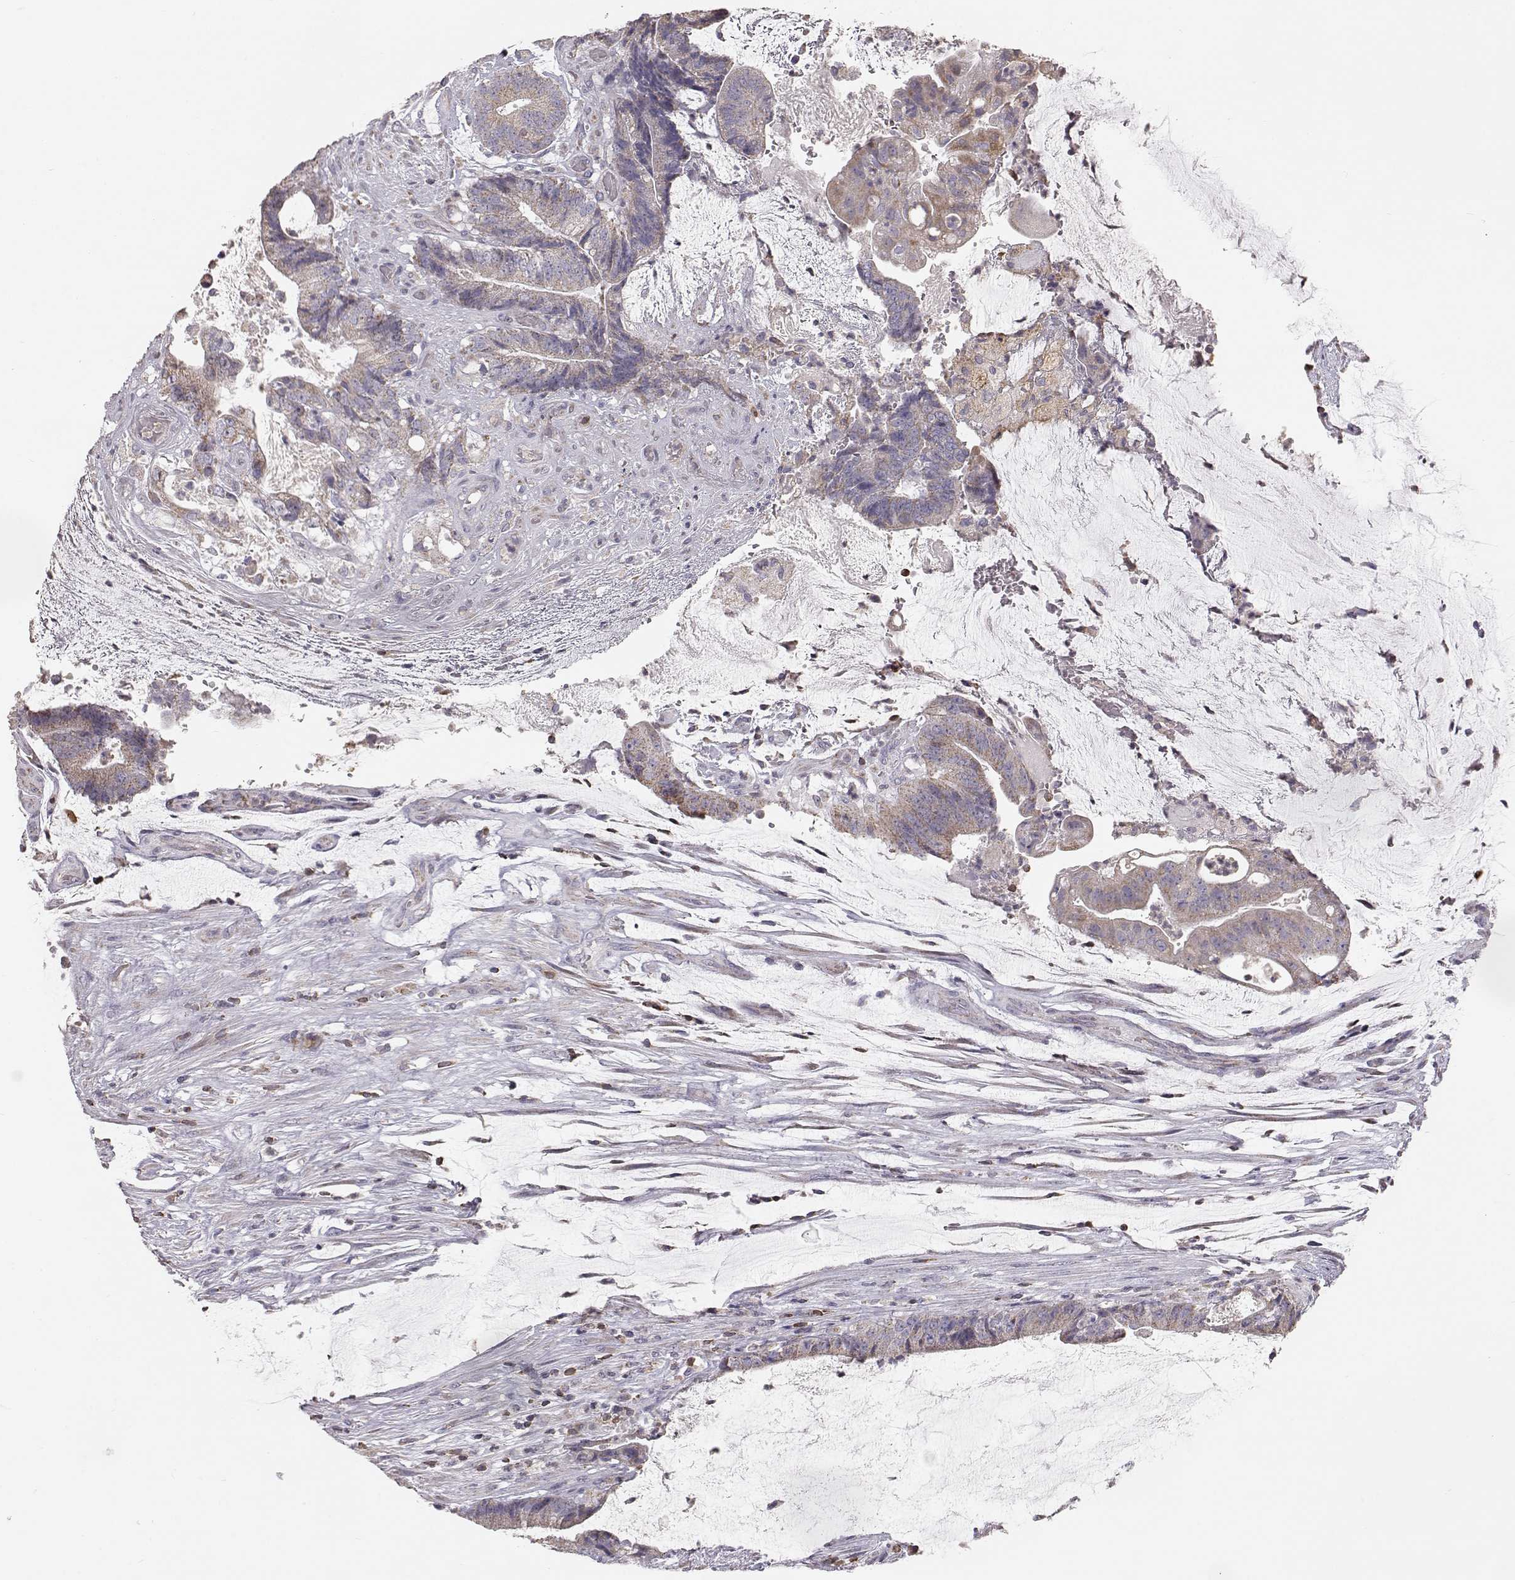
{"staining": {"intensity": "moderate", "quantity": ">75%", "location": "cytoplasmic/membranous"}, "tissue": "colorectal cancer", "cell_type": "Tumor cells", "image_type": "cancer", "snomed": [{"axis": "morphology", "description": "Adenocarcinoma, NOS"}, {"axis": "topography", "description": "Colon"}], "caption": "High-power microscopy captured an IHC micrograph of colorectal cancer, revealing moderate cytoplasmic/membranous staining in about >75% of tumor cells. Immunohistochemistry stains the protein in brown and the nuclei are stained blue.", "gene": "GRAP2", "patient": {"sex": "female", "age": 43}}